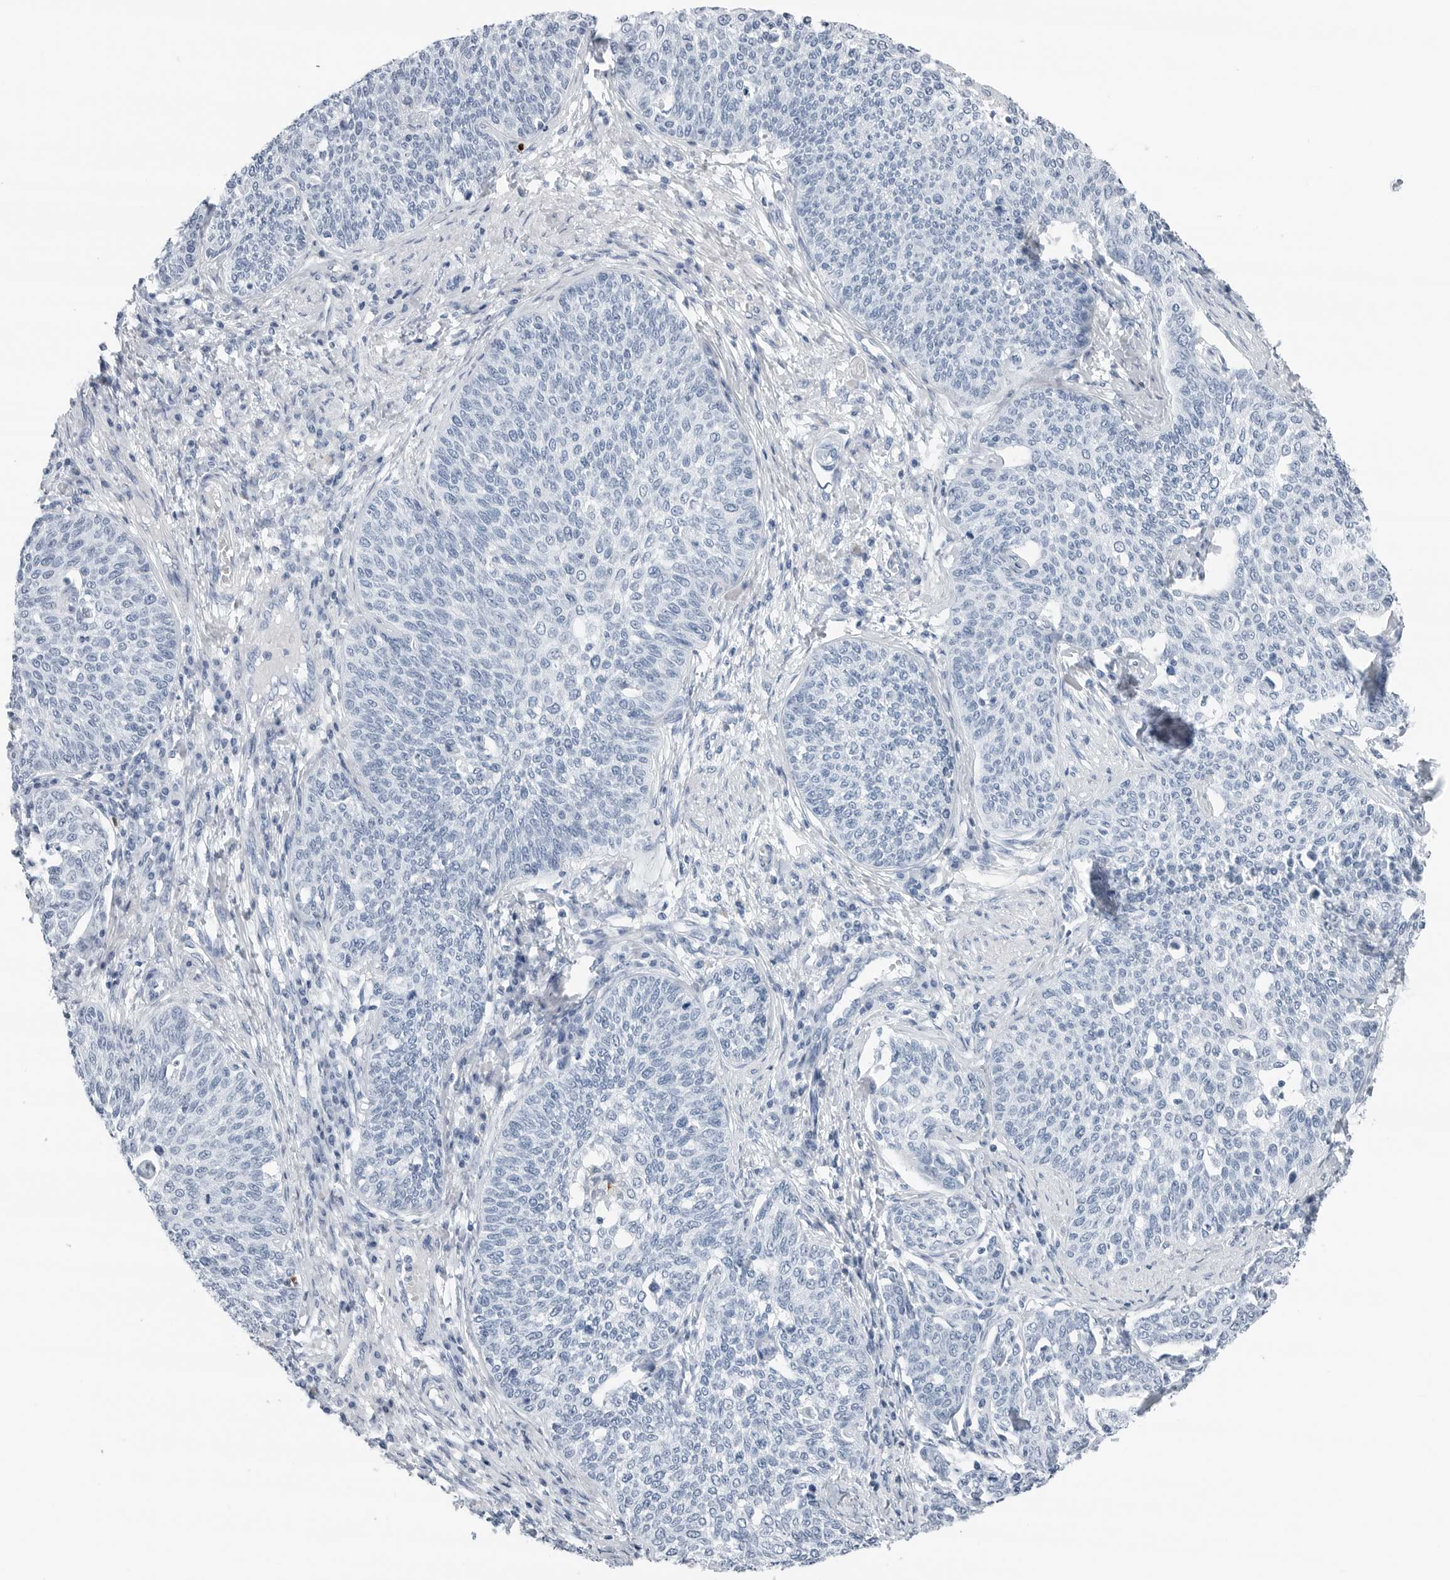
{"staining": {"intensity": "negative", "quantity": "none", "location": "none"}, "tissue": "cervical cancer", "cell_type": "Tumor cells", "image_type": "cancer", "snomed": [{"axis": "morphology", "description": "Squamous cell carcinoma, NOS"}, {"axis": "topography", "description": "Cervix"}], "caption": "The histopathology image exhibits no significant staining in tumor cells of cervical squamous cell carcinoma. Brightfield microscopy of IHC stained with DAB (3,3'-diaminobenzidine) (brown) and hematoxylin (blue), captured at high magnification.", "gene": "SLPI", "patient": {"sex": "female", "age": 34}}